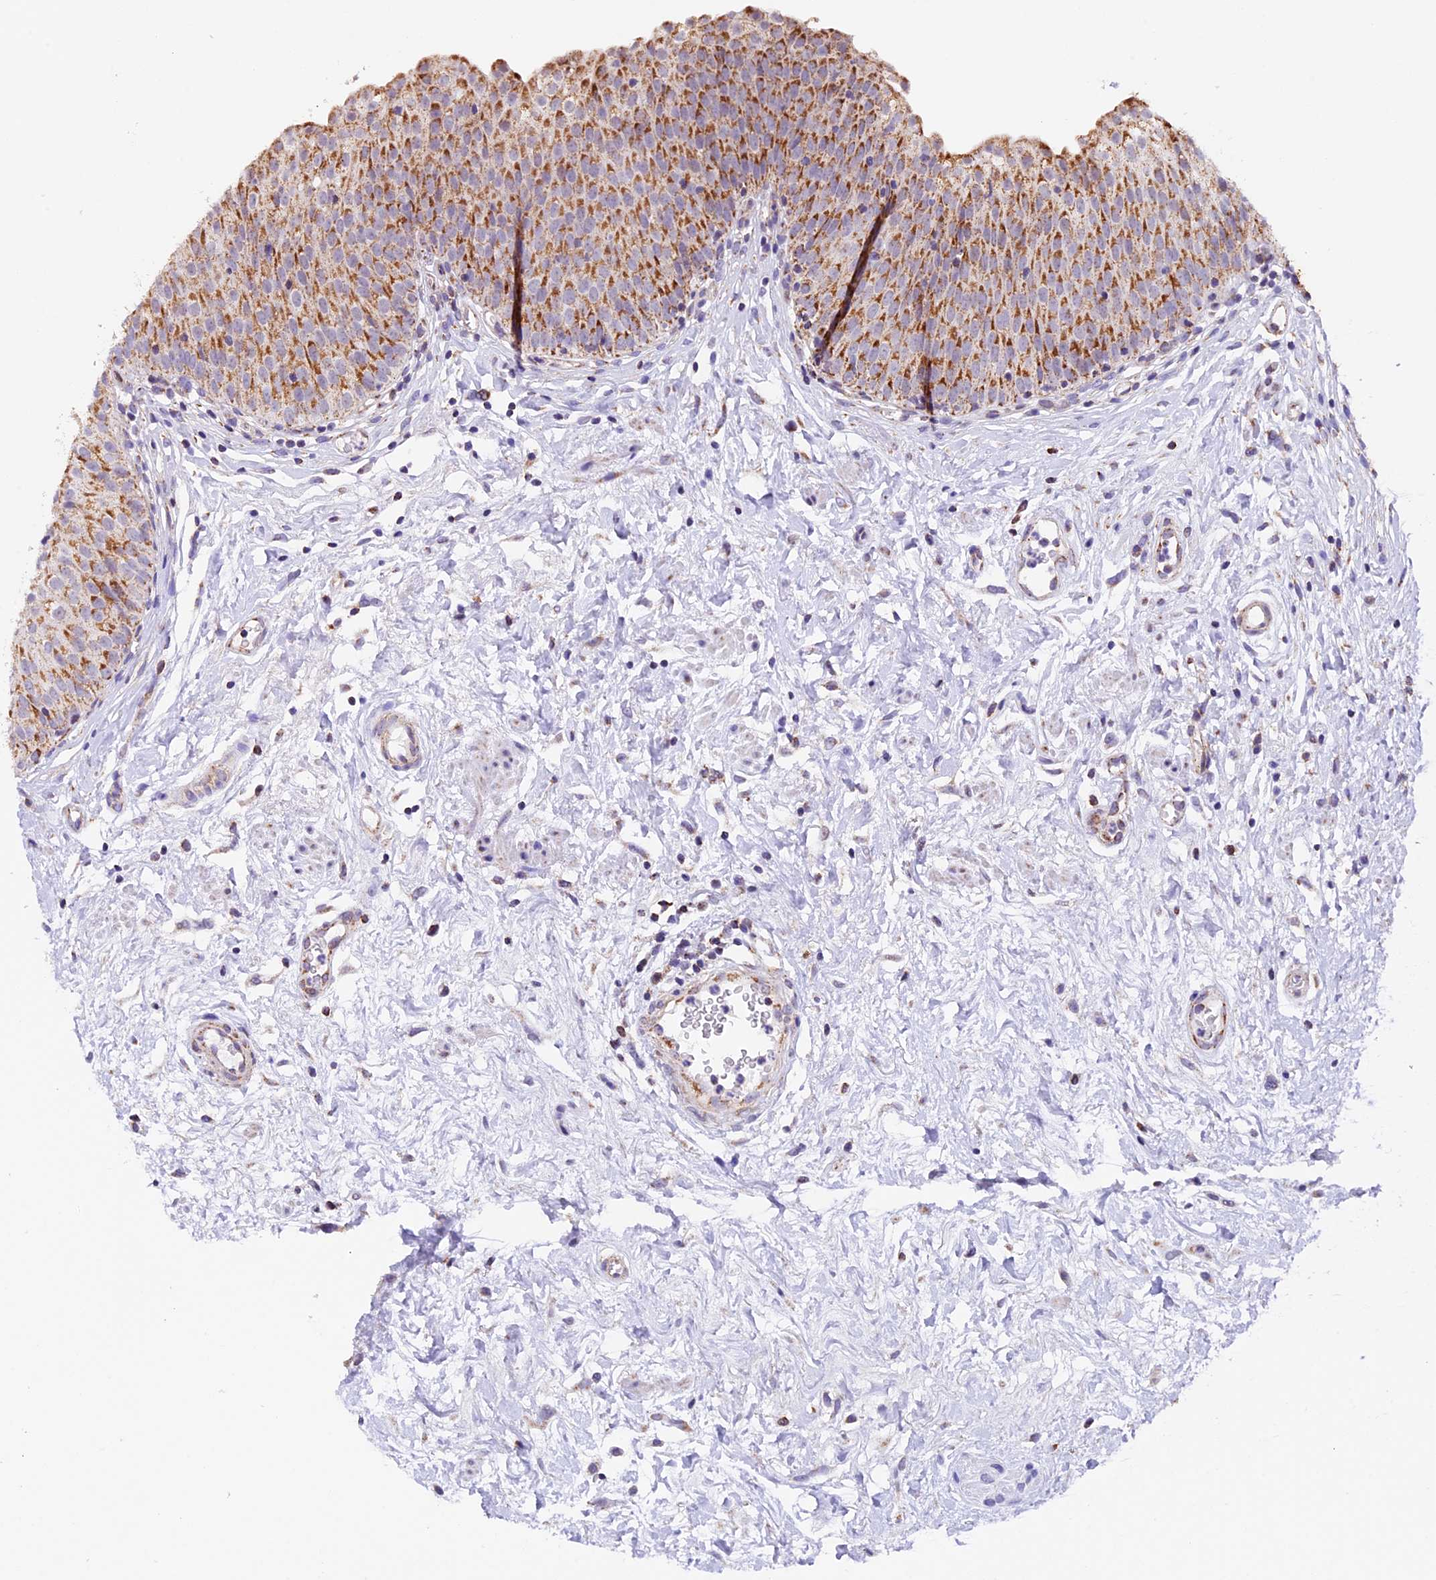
{"staining": {"intensity": "moderate", "quantity": ">75%", "location": "cytoplasmic/membranous"}, "tissue": "urinary bladder", "cell_type": "Urothelial cells", "image_type": "normal", "snomed": [{"axis": "morphology", "description": "Normal tissue, NOS"}, {"axis": "topography", "description": "Urinary bladder"}], "caption": "Immunohistochemical staining of unremarkable human urinary bladder shows medium levels of moderate cytoplasmic/membranous staining in approximately >75% of urothelial cells.", "gene": "TFAM", "patient": {"sex": "male", "age": 55}}